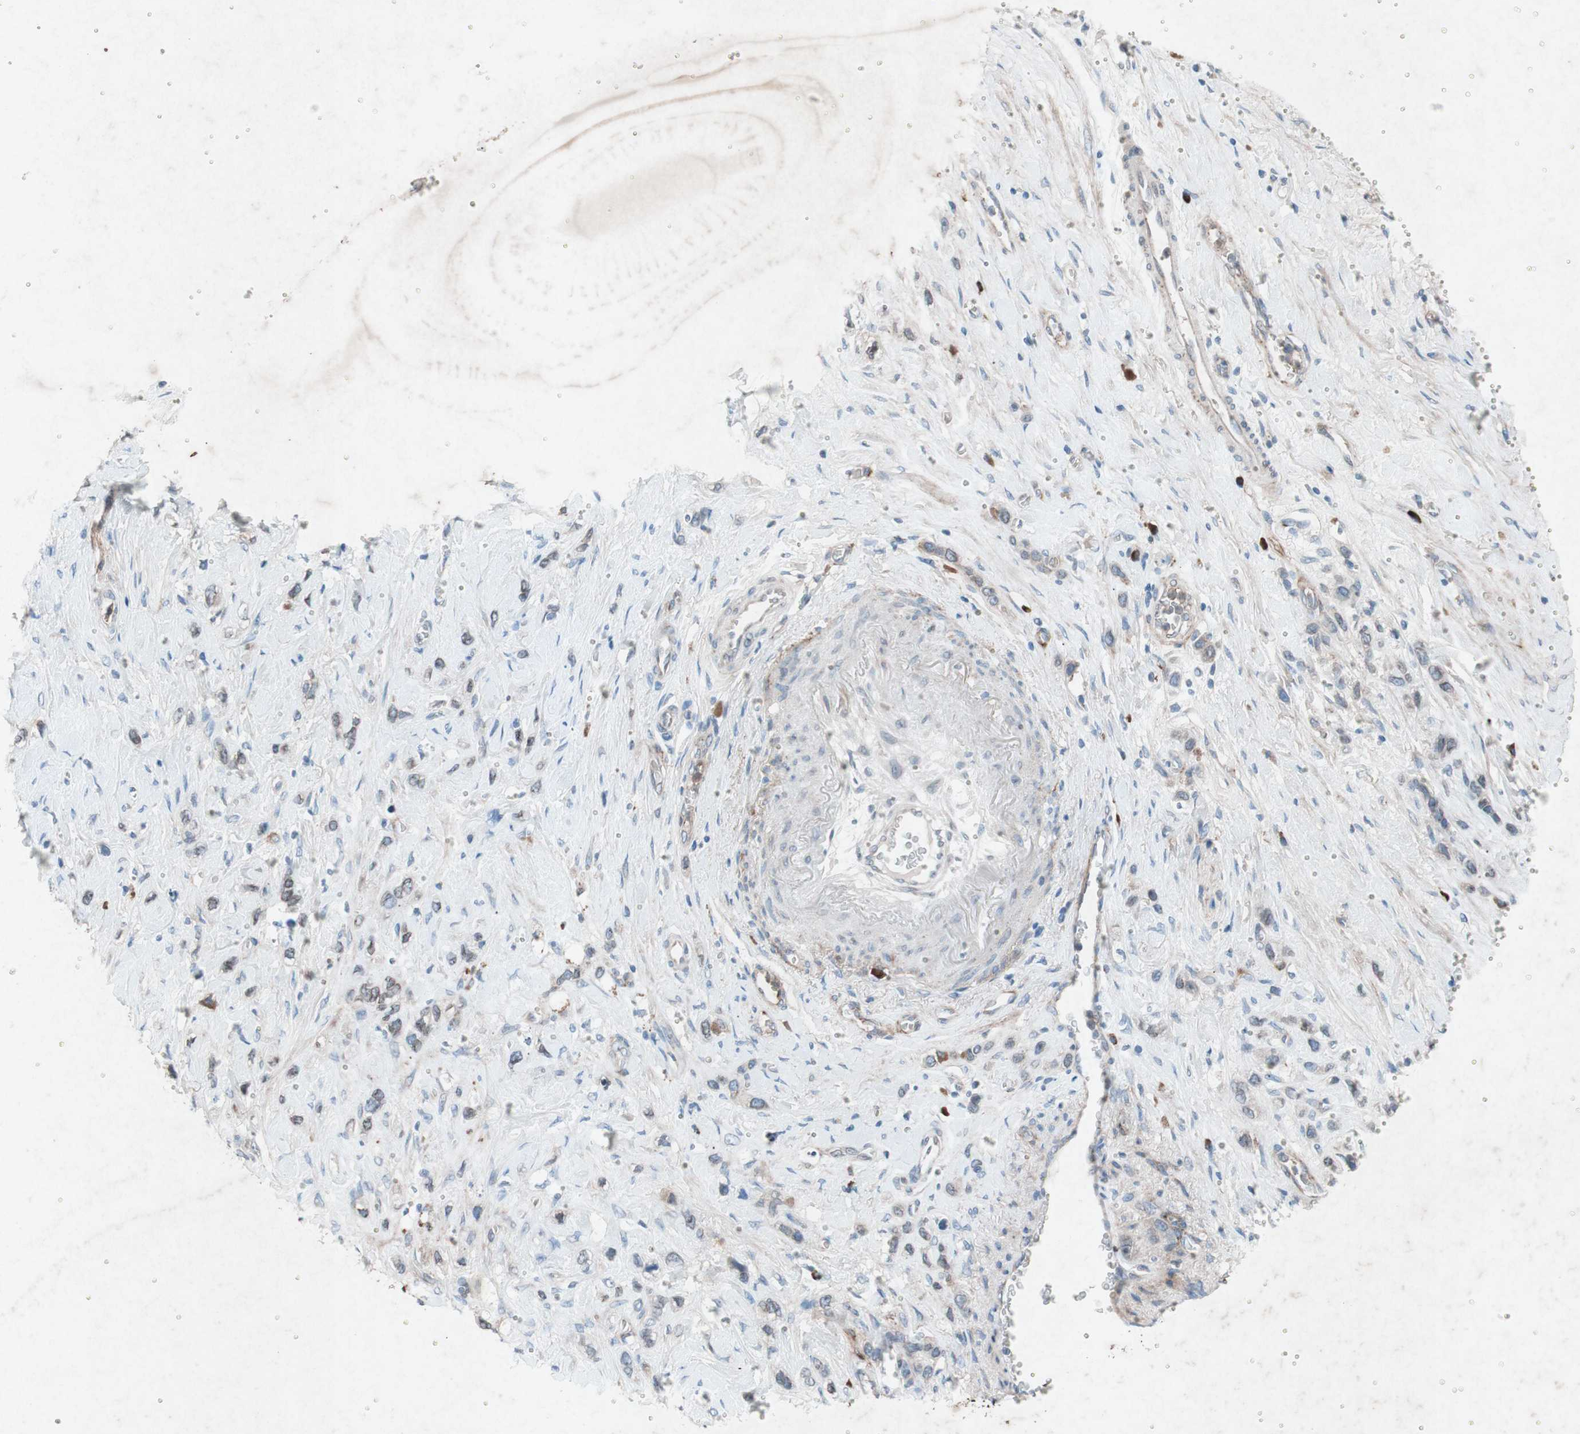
{"staining": {"intensity": "weak", "quantity": "<25%", "location": "cytoplasmic/membranous"}, "tissue": "stomach cancer", "cell_type": "Tumor cells", "image_type": "cancer", "snomed": [{"axis": "morphology", "description": "Normal tissue, NOS"}, {"axis": "morphology", "description": "Adenocarcinoma, NOS"}, {"axis": "morphology", "description": "Adenocarcinoma, High grade"}, {"axis": "topography", "description": "Stomach, upper"}, {"axis": "topography", "description": "Stomach"}], "caption": "Tumor cells show no significant positivity in stomach cancer.", "gene": "GRB7", "patient": {"sex": "female", "age": 65}}